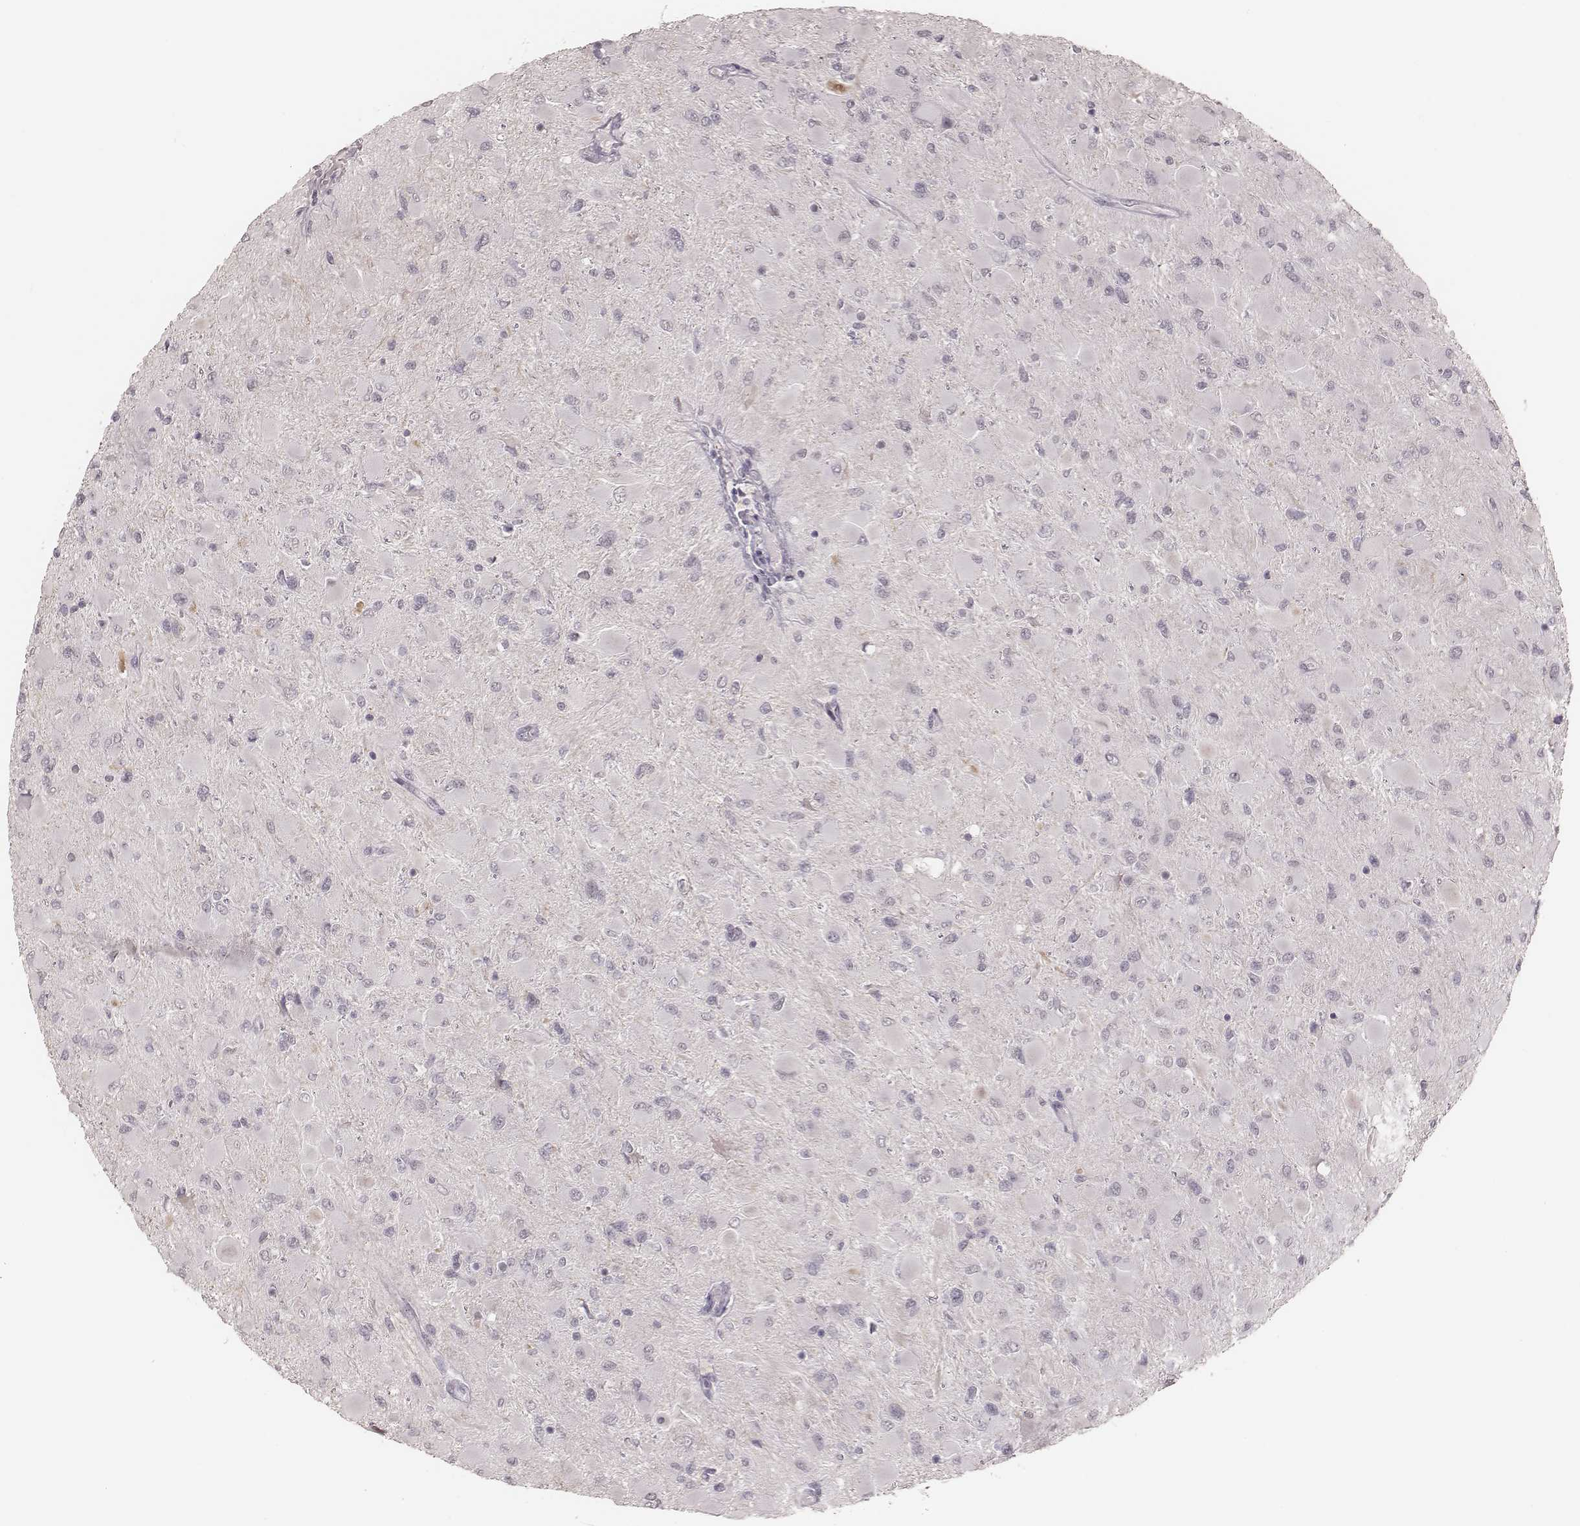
{"staining": {"intensity": "negative", "quantity": "none", "location": "none"}, "tissue": "glioma", "cell_type": "Tumor cells", "image_type": "cancer", "snomed": [{"axis": "morphology", "description": "Glioma, malignant, High grade"}, {"axis": "topography", "description": "Cerebral cortex"}], "caption": "A high-resolution histopathology image shows IHC staining of glioma, which displays no significant staining in tumor cells.", "gene": "KITLG", "patient": {"sex": "female", "age": 36}}